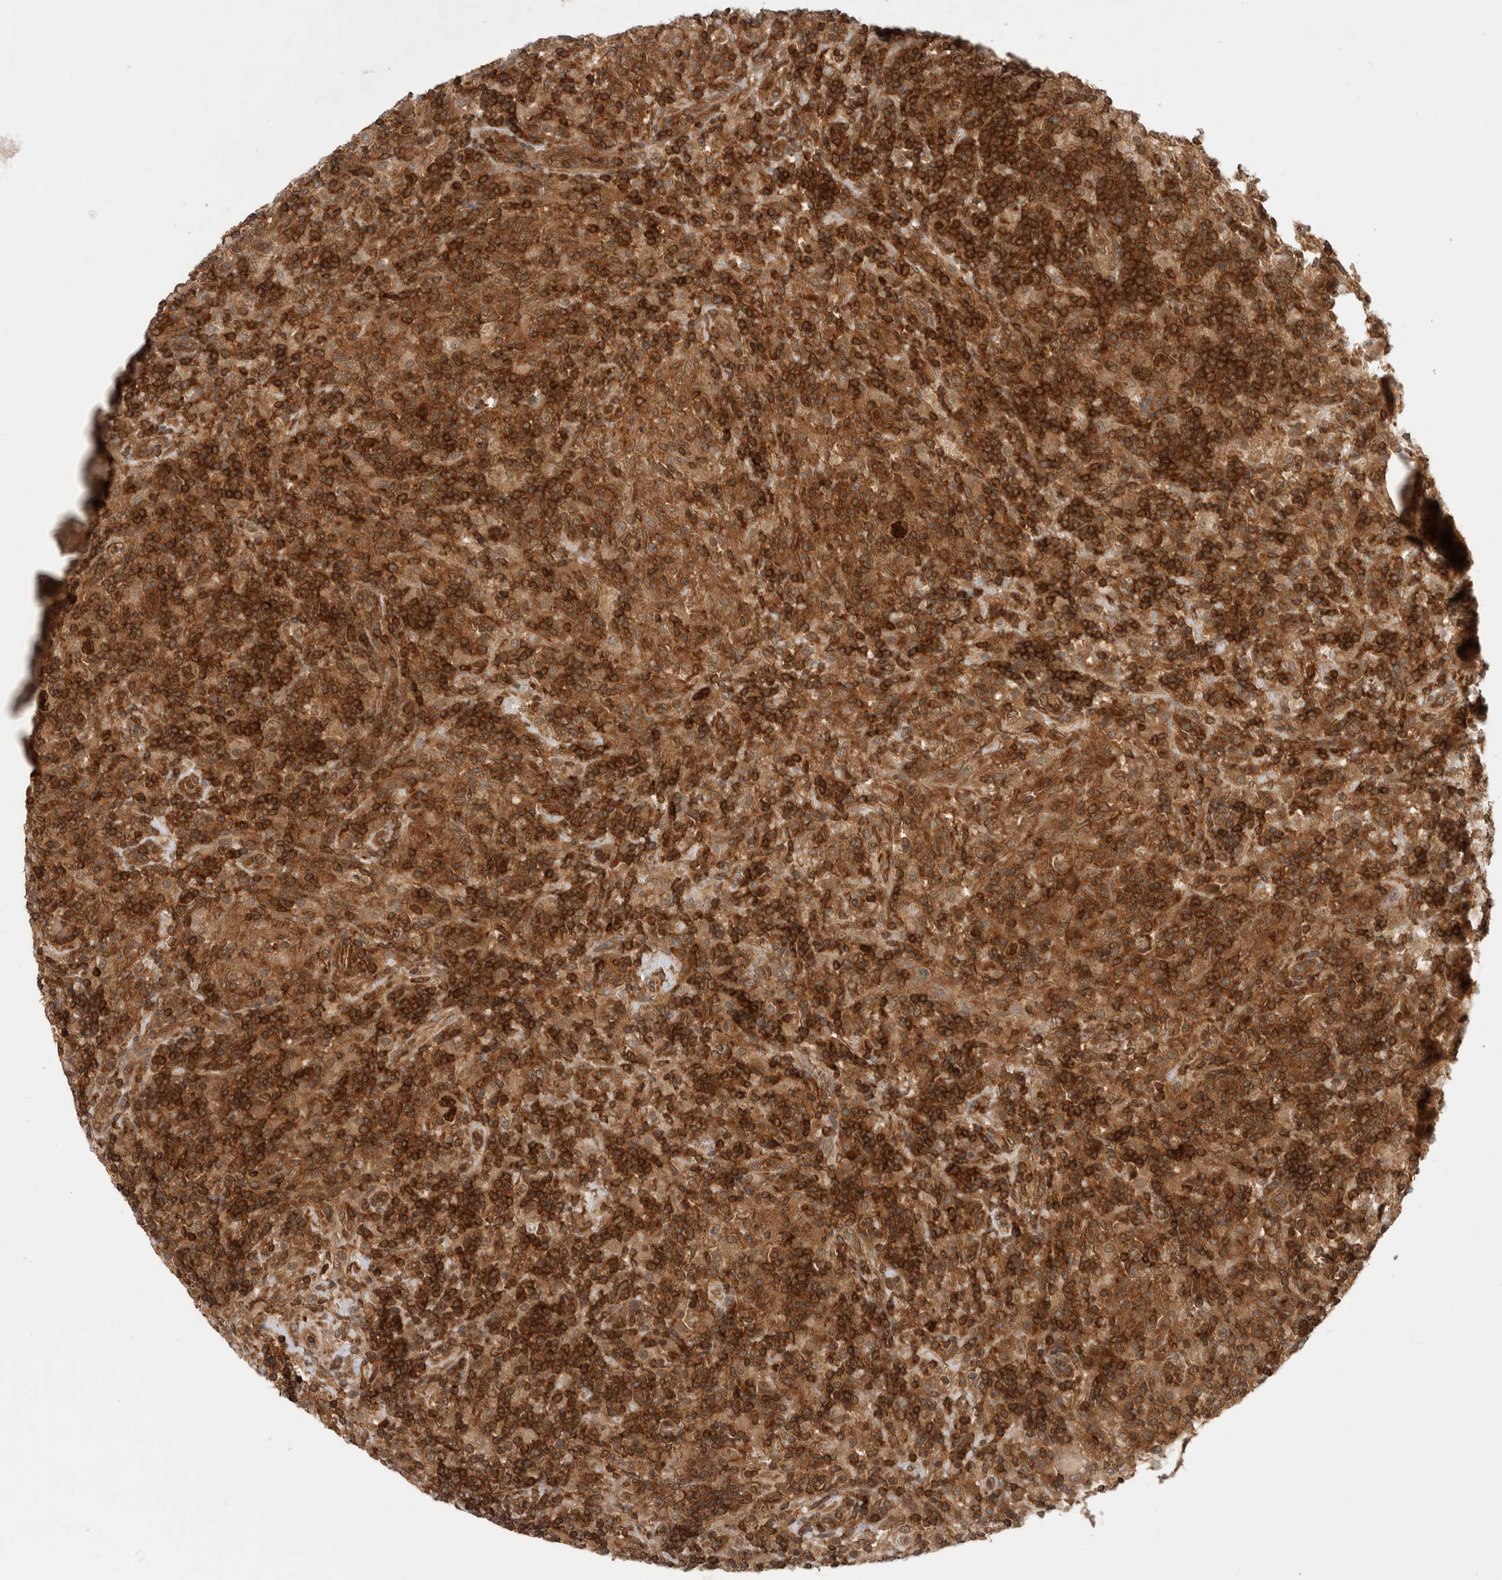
{"staining": {"intensity": "moderate", "quantity": ">75%", "location": "cytoplasmic/membranous"}, "tissue": "lymphoma", "cell_type": "Tumor cells", "image_type": "cancer", "snomed": [{"axis": "morphology", "description": "Hodgkin's disease, NOS"}, {"axis": "topography", "description": "Lymph node"}], "caption": "Immunohistochemistry of human lymphoma exhibits medium levels of moderate cytoplasmic/membranous staining in approximately >75% of tumor cells.", "gene": "NFKB1", "patient": {"sex": "male", "age": 70}}